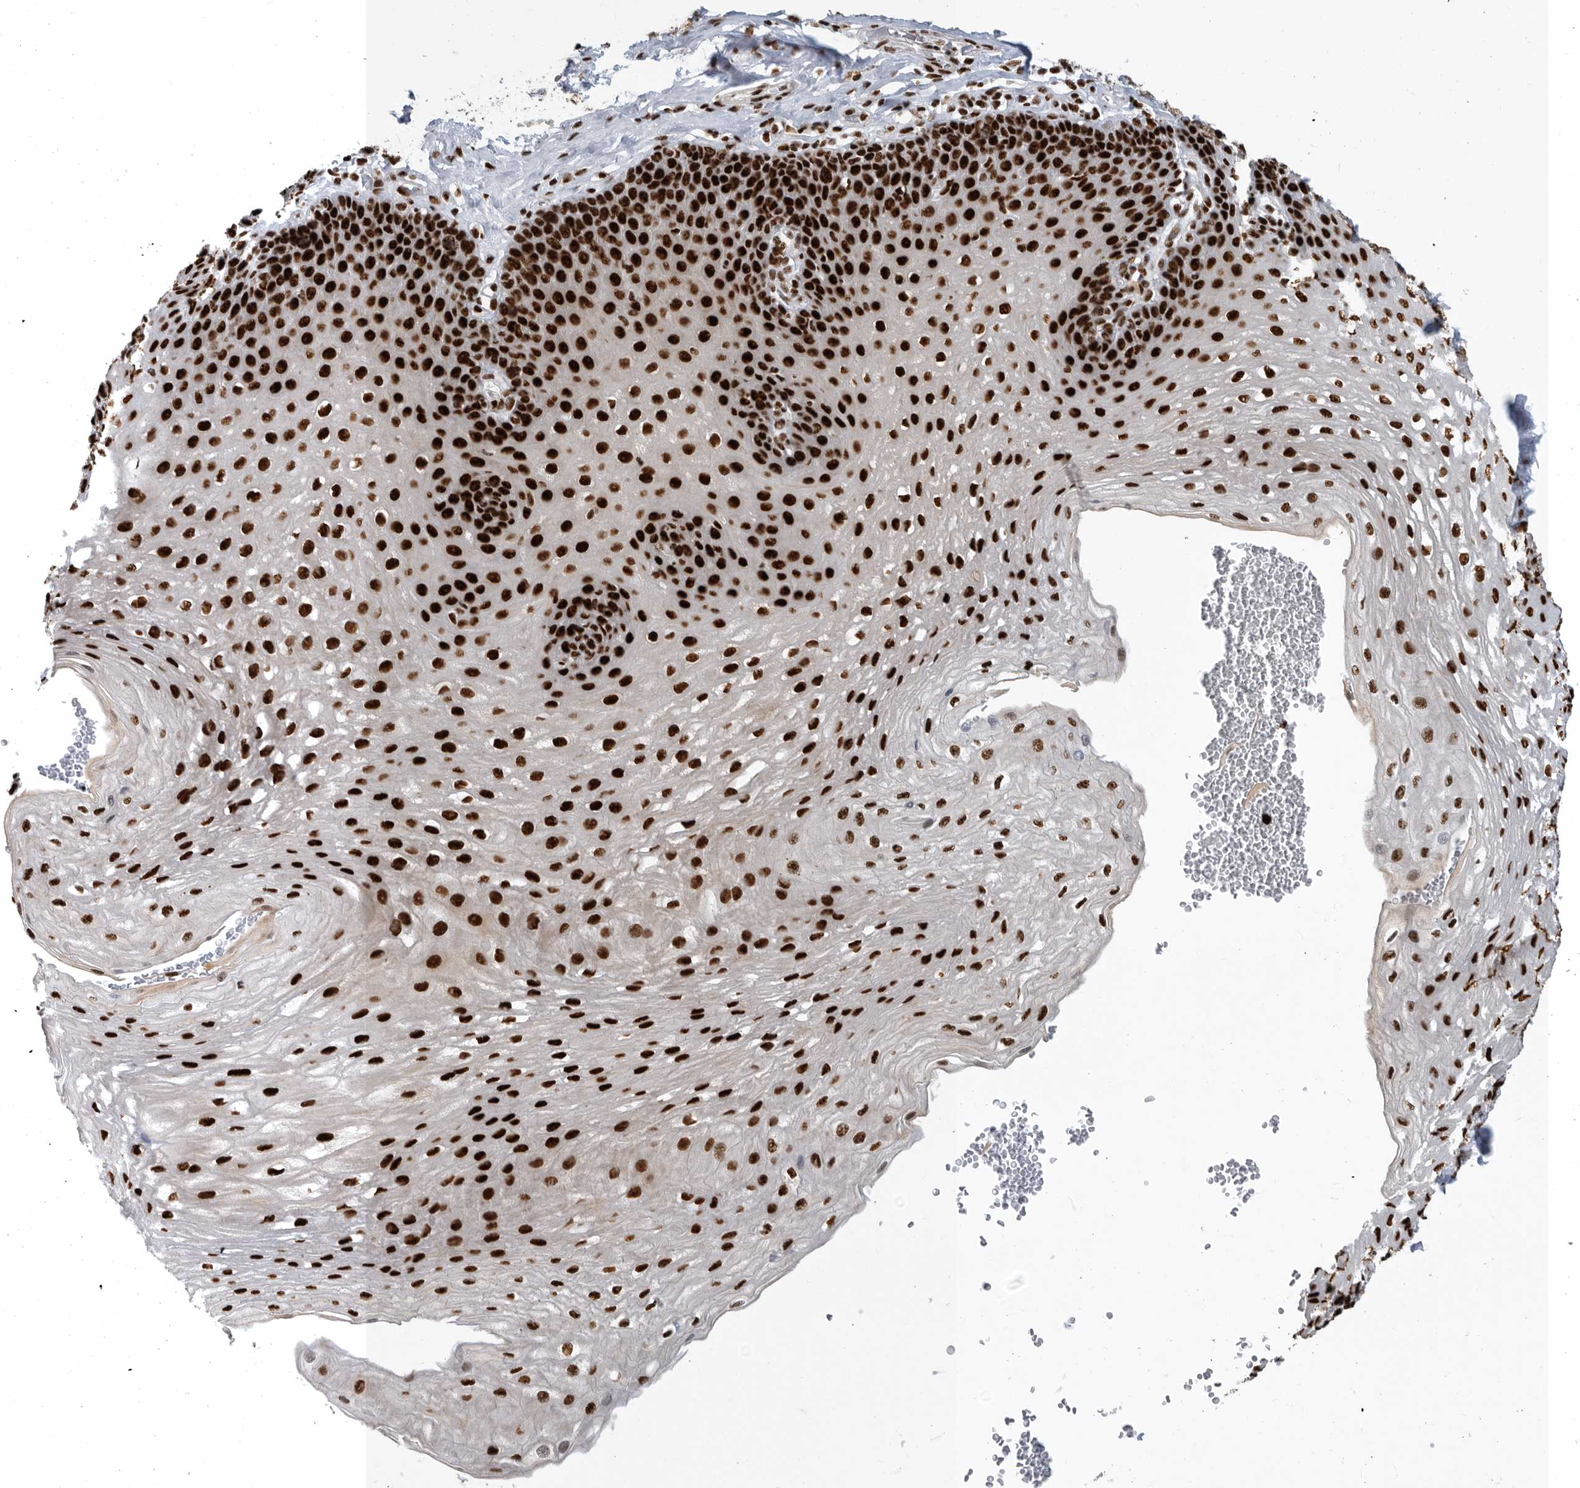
{"staining": {"intensity": "strong", "quantity": ">75%", "location": "nuclear"}, "tissue": "esophagus", "cell_type": "Squamous epithelial cells", "image_type": "normal", "snomed": [{"axis": "morphology", "description": "Normal tissue, NOS"}, {"axis": "topography", "description": "Esophagus"}], "caption": "Protein staining of unremarkable esophagus exhibits strong nuclear staining in about >75% of squamous epithelial cells. The staining was performed using DAB, with brown indicating positive protein expression. Nuclei are stained blue with hematoxylin.", "gene": "BCLAF1", "patient": {"sex": "female", "age": 66}}